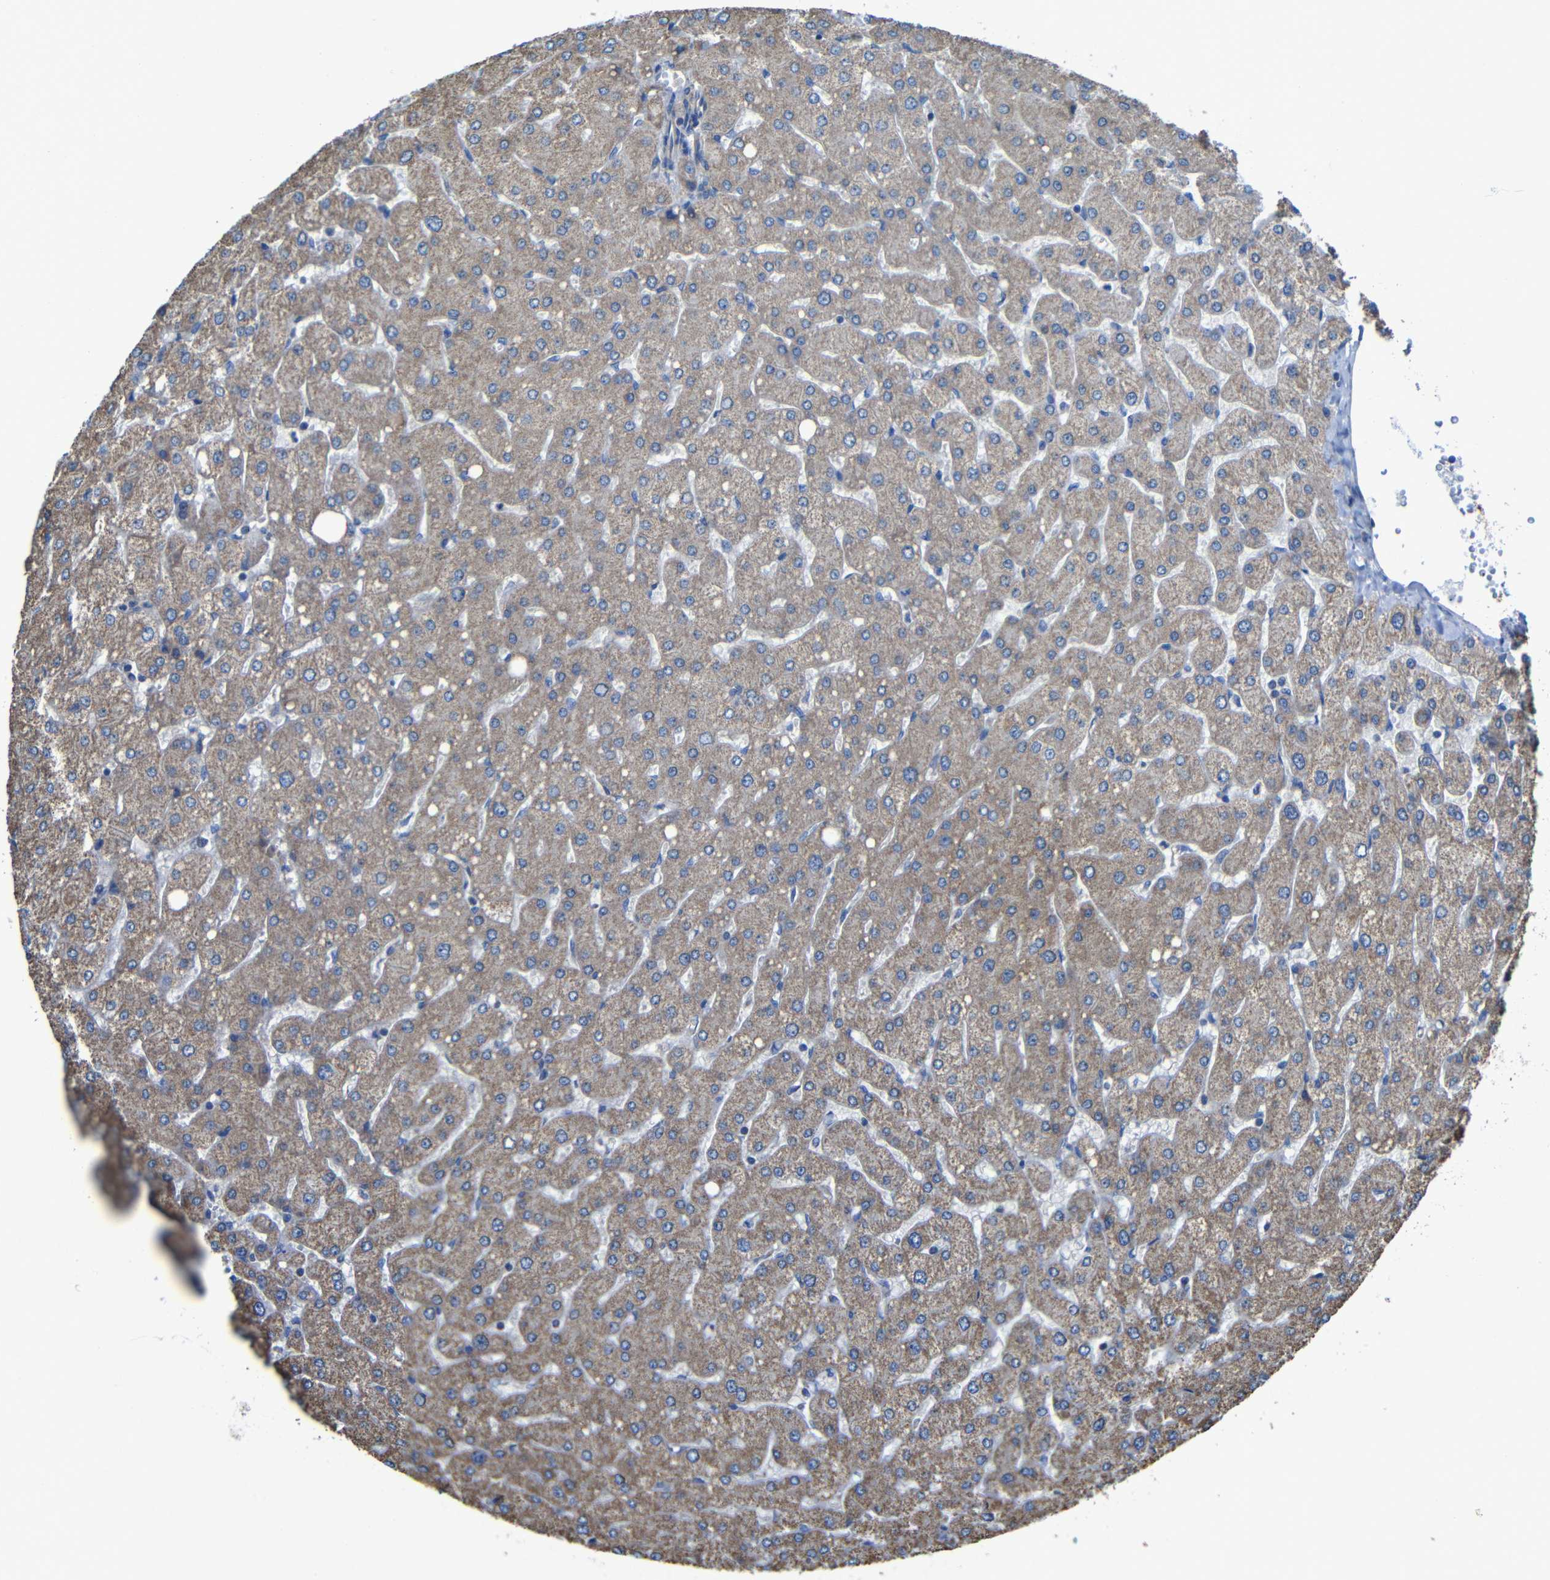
{"staining": {"intensity": "moderate", "quantity": ">75%", "location": "cytoplasmic/membranous"}, "tissue": "liver", "cell_type": "Cholangiocytes", "image_type": "normal", "snomed": [{"axis": "morphology", "description": "Normal tissue, NOS"}, {"axis": "topography", "description": "Liver"}], "caption": "A medium amount of moderate cytoplasmic/membranous staining is seen in about >75% of cholangiocytes in unremarkable liver.", "gene": "INTS6L", "patient": {"sex": "male", "age": 55}}